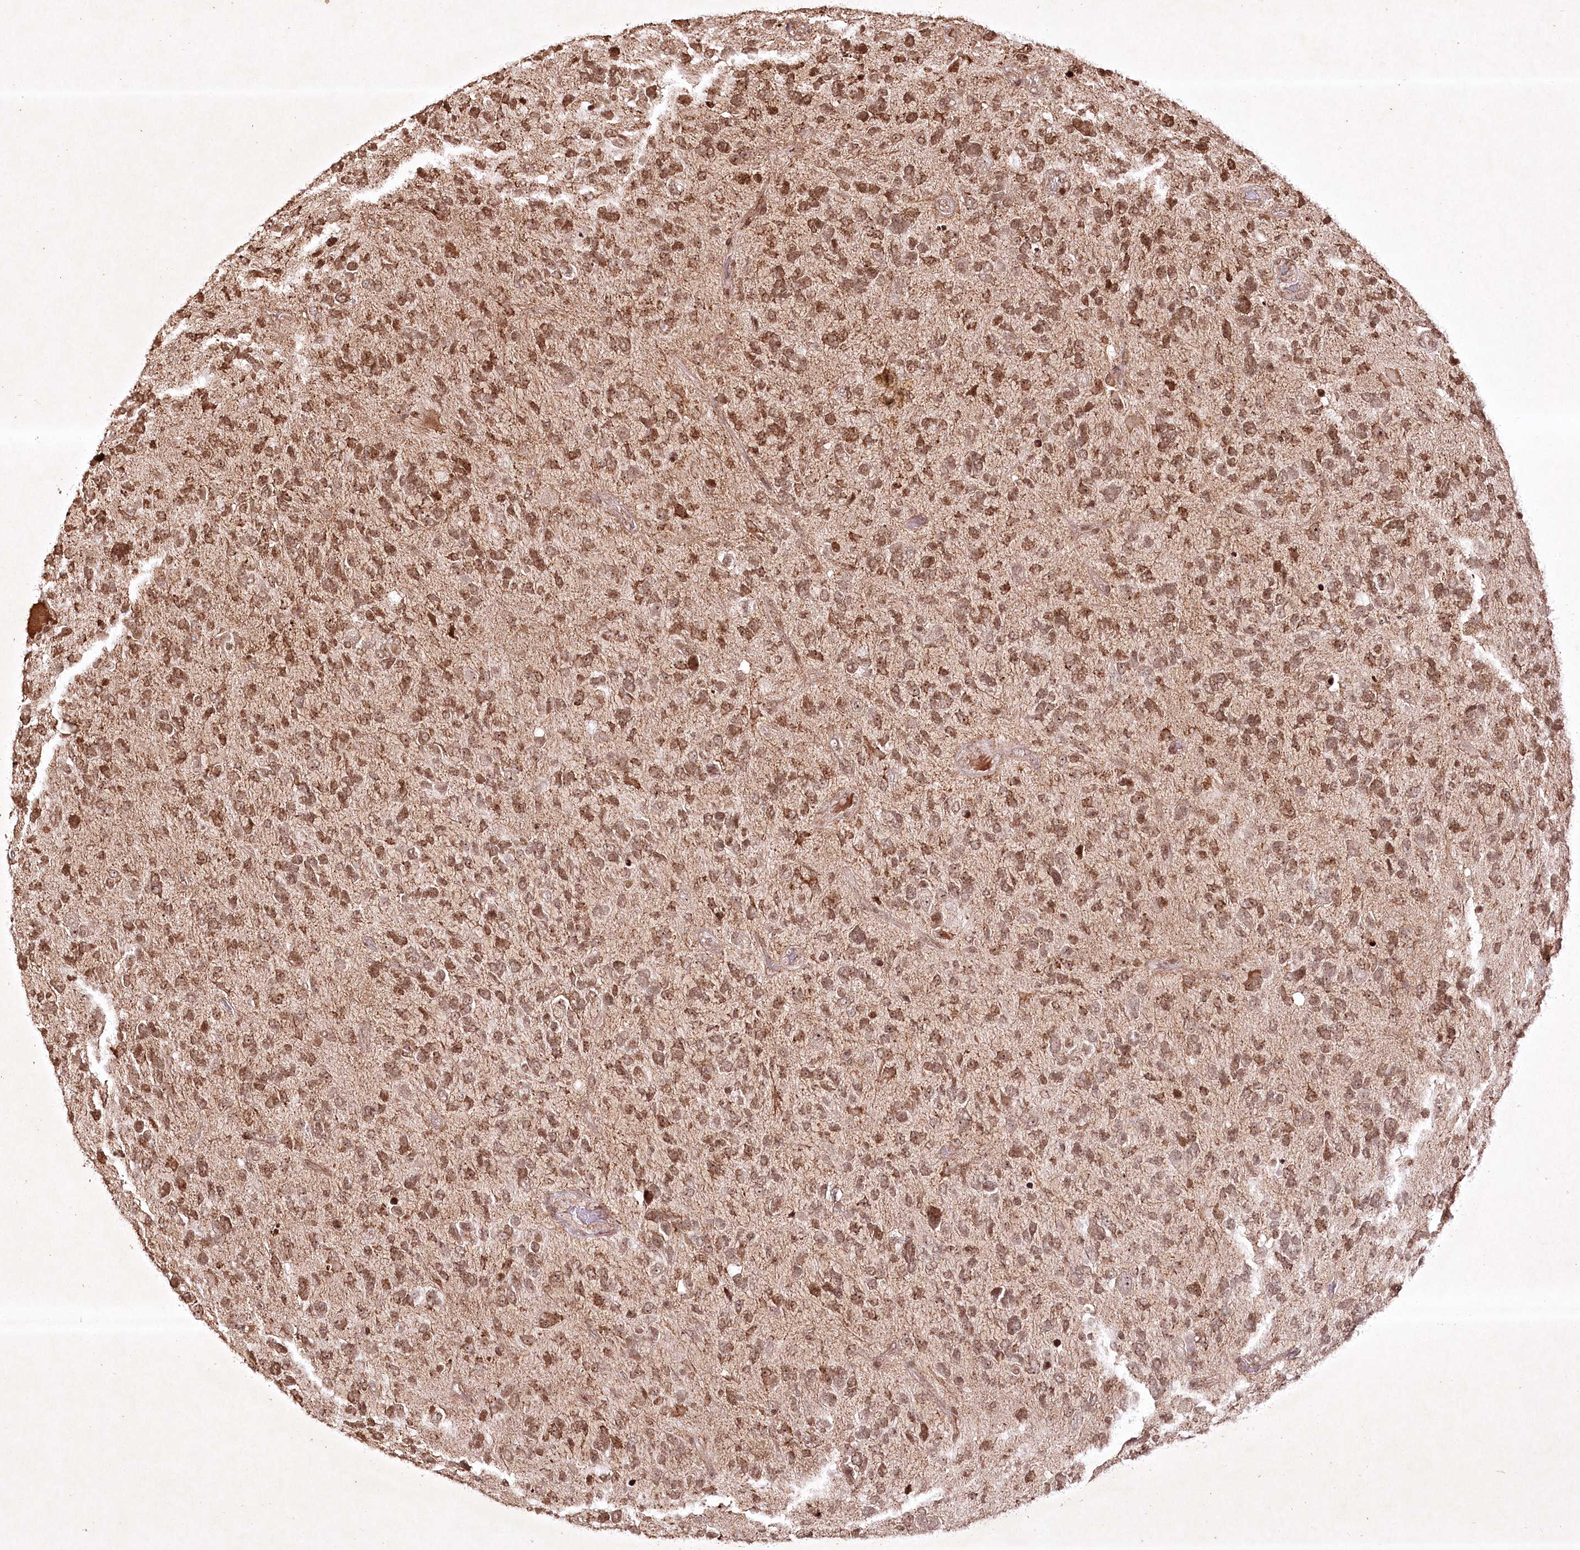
{"staining": {"intensity": "moderate", "quantity": ">75%", "location": "cytoplasmic/membranous,nuclear"}, "tissue": "glioma", "cell_type": "Tumor cells", "image_type": "cancer", "snomed": [{"axis": "morphology", "description": "Glioma, malignant, High grade"}, {"axis": "topography", "description": "Brain"}], "caption": "About >75% of tumor cells in human glioma reveal moderate cytoplasmic/membranous and nuclear protein positivity as visualized by brown immunohistochemical staining.", "gene": "CARM1", "patient": {"sex": "female", "age": 58}}